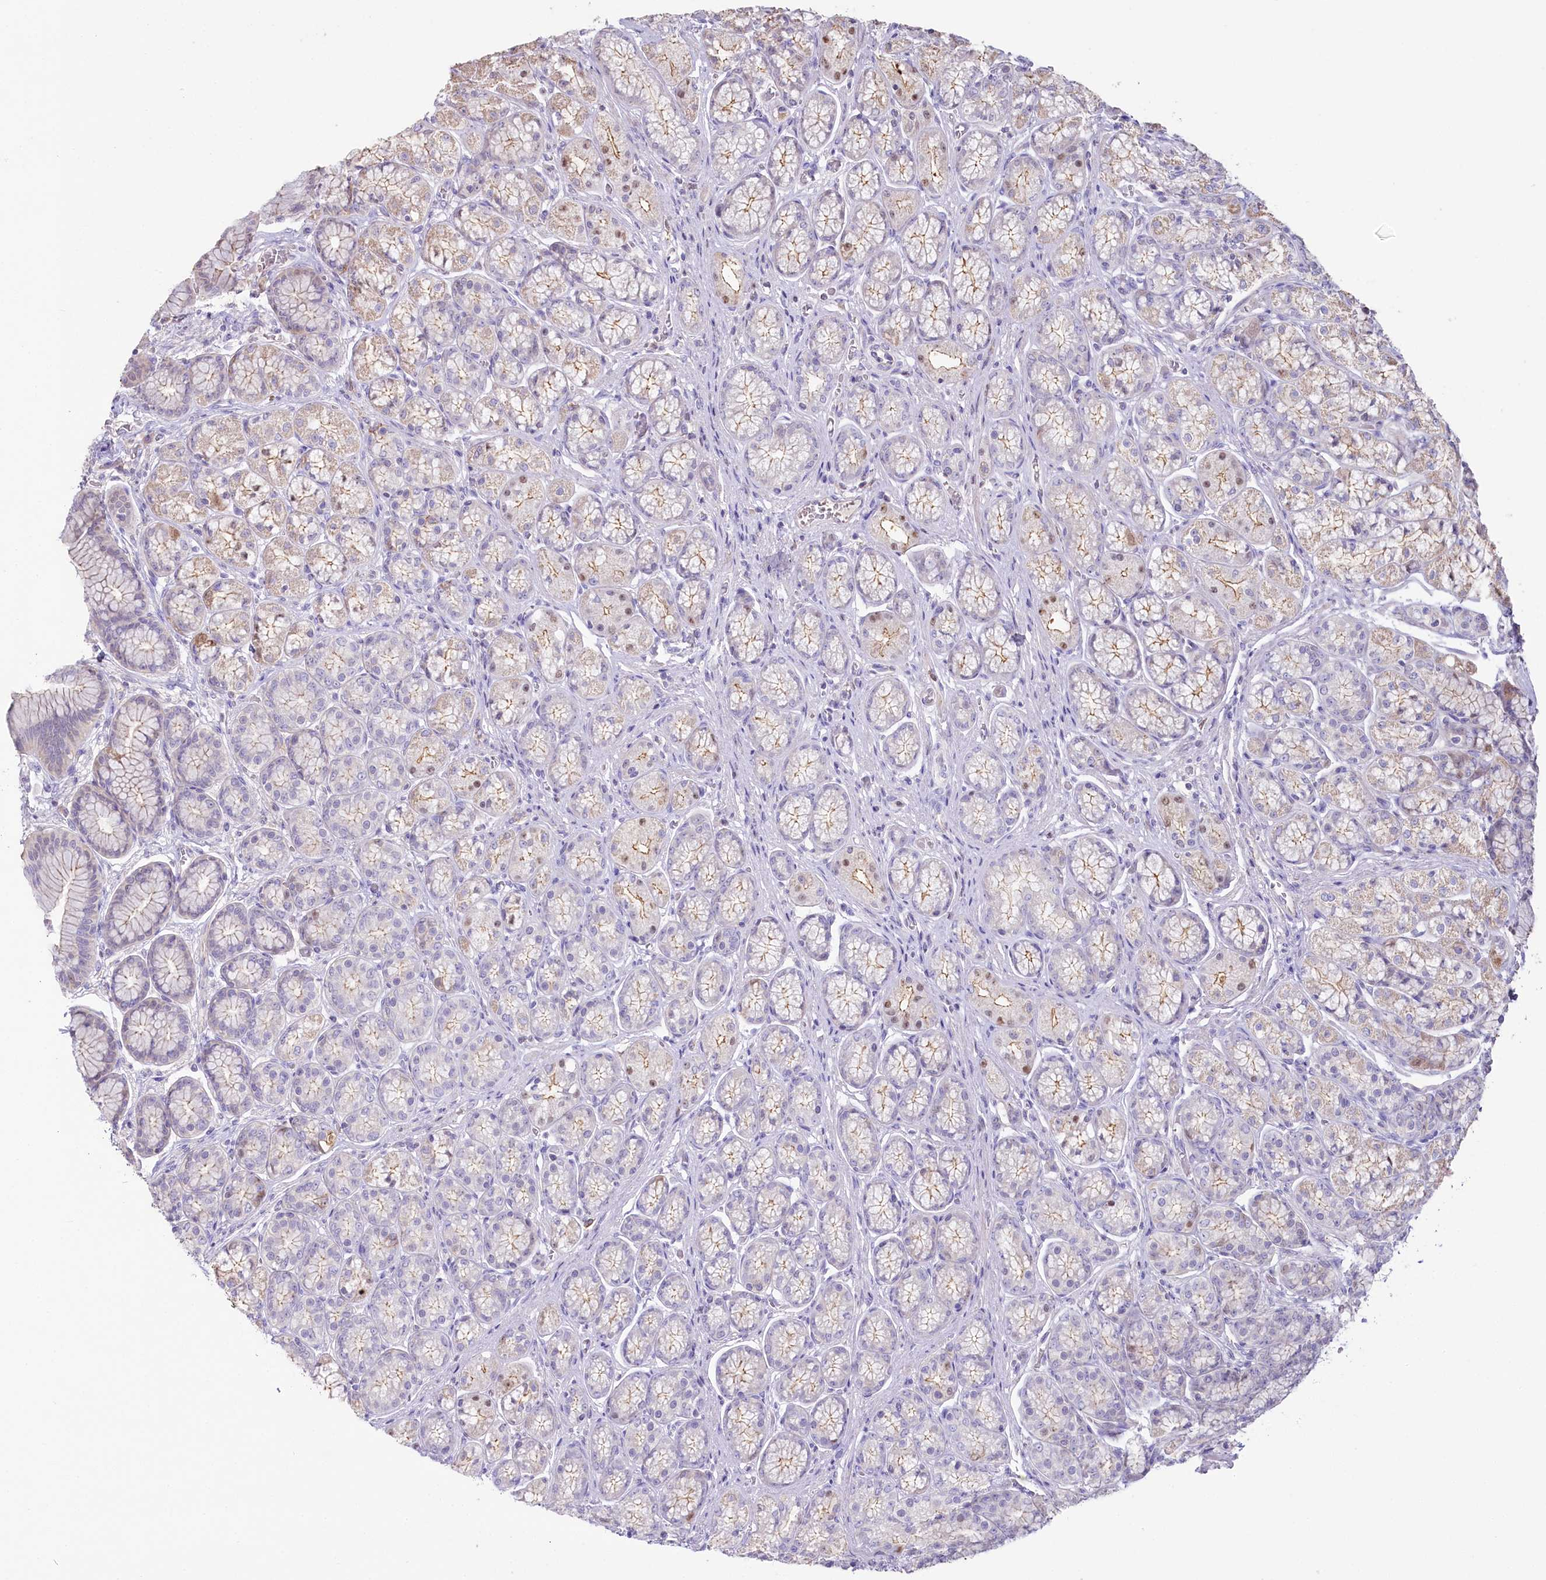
{"staining": {"intensity": "weak", "quantity": "<25%", "location": "cytoplasmic/membranous,nuclear"}, "tissue": "stomach", "cell_type": "Glandular cells", "image_type": "normal", "snomed": [{"axis": "morphology", "description": "Normal tissue, NOS"}, {"axis": "morphology", "description": "Adenocarcinoma, NOS"}, {"axis": "morphology", "description": "Adenocarcinoma, High grade"}, {"axis": "topography", "description": "Stomach, upper"}, {"axis": "topography", "description": "Stomach"}], "caption": "This is an immunohistochemistry (IHC) photomicrograph of unremarkable stomach. There is no staining in glandular cells.", "gene": "SLC6A11", "patient": {"sex": "female", "age": 65}}